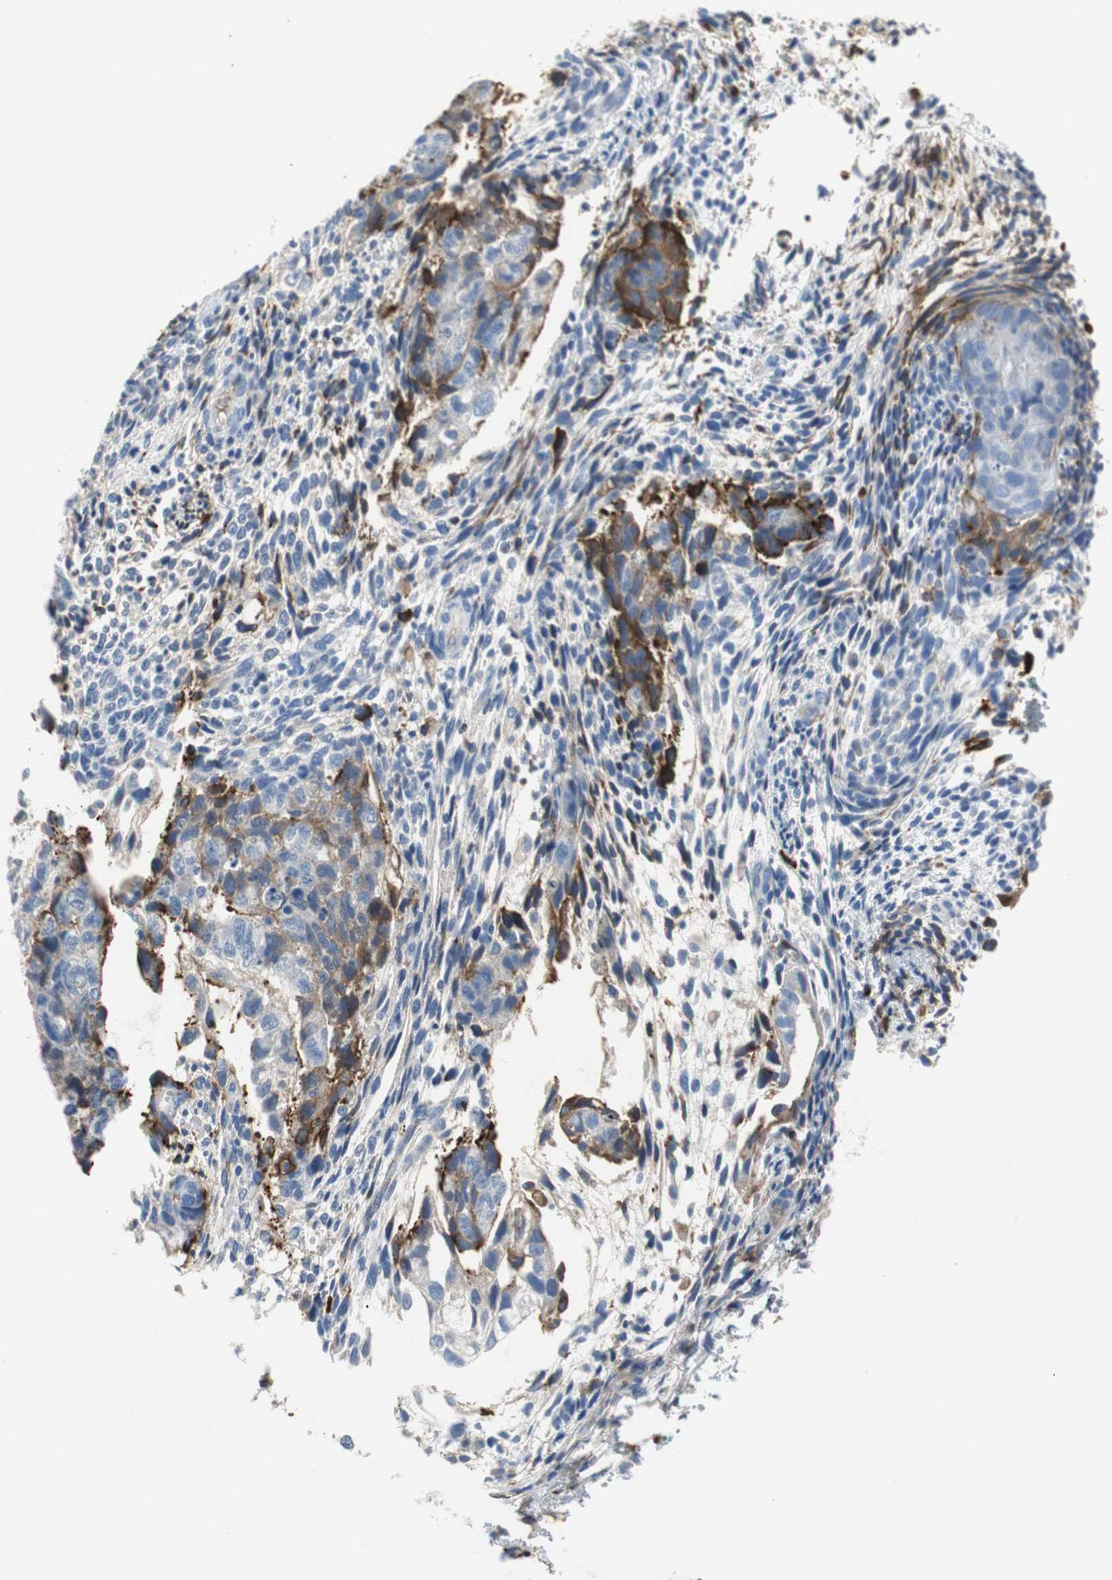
{"staining": {"intensity": "moderate", "quantity": "<25%", "location": "cytoplasmic/membranous"}, "tissue": "testis cancer", "cell_type": "Tumor cells", "image_type": "cancer", "snomed": [{"axis": "morphology", "description": "Normal tissue, NOS"}, {"axis": "morphology", "description": "Carcinoma, Embryonal, NOS"}, {"axis": "topography", "description": "Testis"}], "caption": "Protein analysis of testis cancer tissue demonstrates moderate cytoplasmic/membranous positivity in about <25% of tumor cells.", "gene": "APCS", "patient": {"sex": "male", "age": 36}}